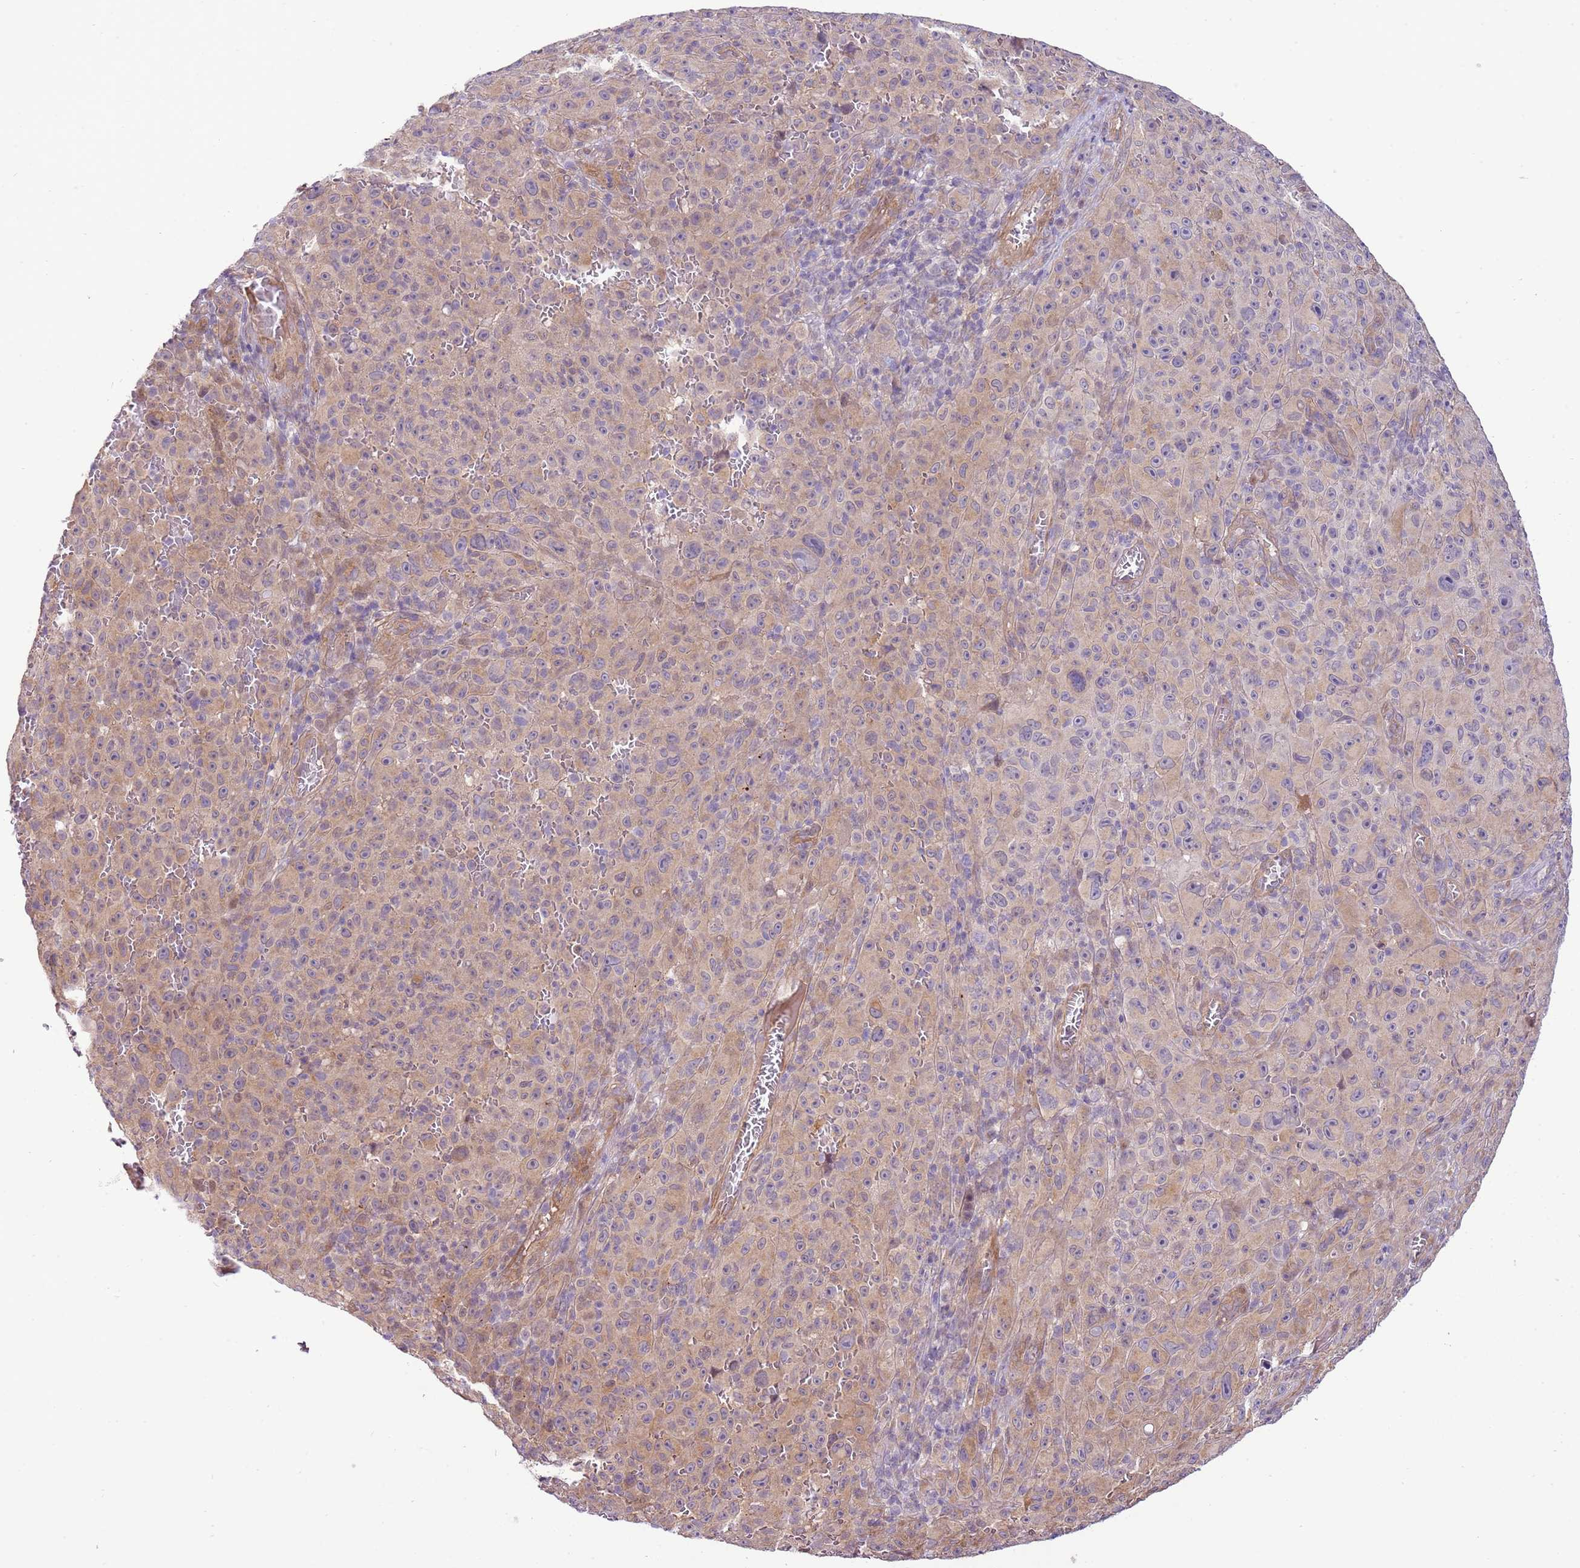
{"staining": {"intensity": "weak", "quantity": "<25%", "location": "cytoplasmic/membranous"}, "tissue": "melanoma", "cell_type": "Tumor cells", "image_type": "cancer", "snomed": [{"axis": "morphology", "description": "Malignant melanoma, NOS"}, {"axis": "topography", "description": "Skin"}], "caption": "Immunohistochemical staining of melanoma exhibits no significant staining in tumor cells.", "gene": "SCARA3", "patient": {"sex": "female", "age": 82}}